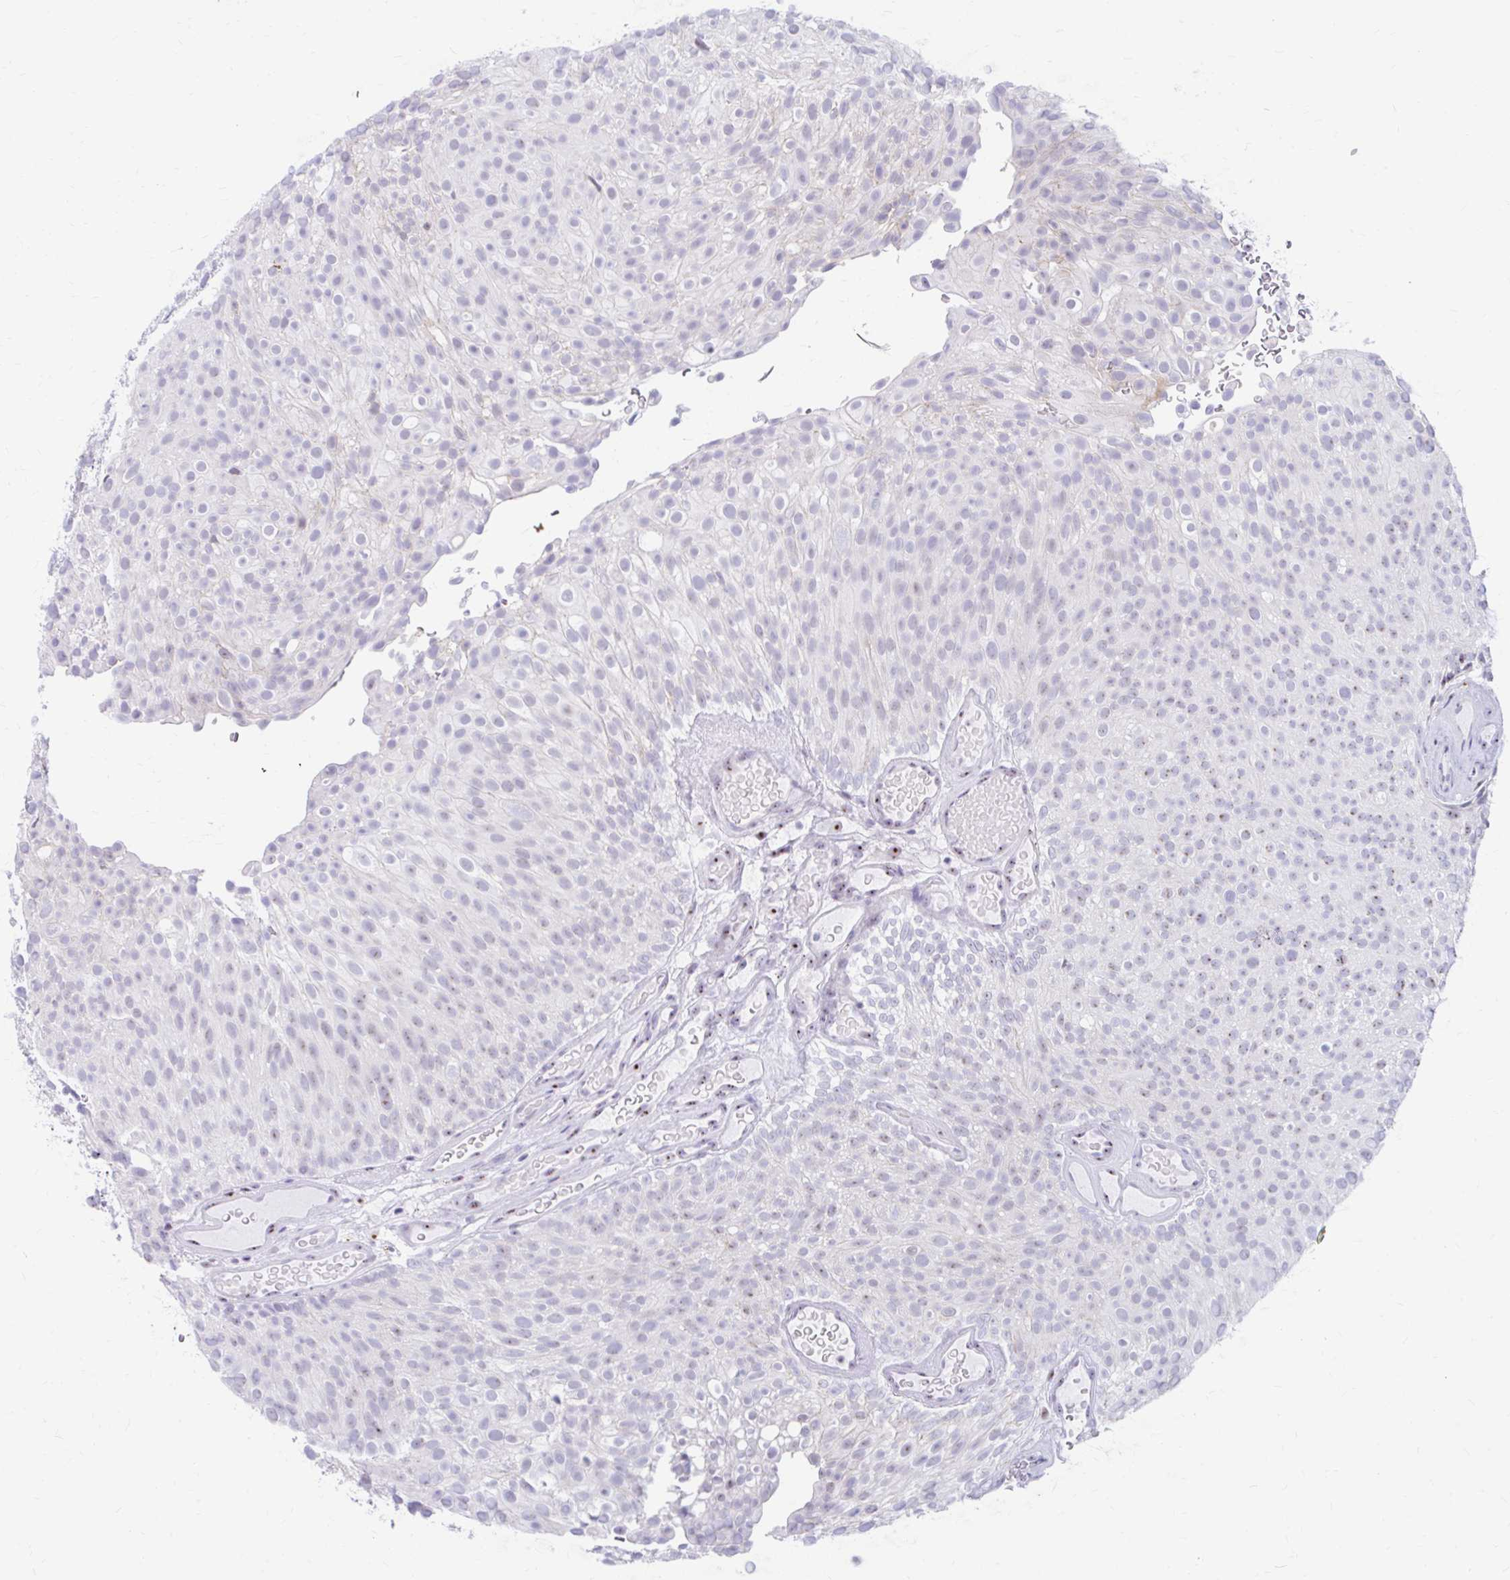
{"staining": {"intensity": "moderate", "quantity": "<25%", "location": "nuclear"}, "tissue": "urothelial cancer", "cell_type": "Tumor cells", "image_type": "cancer", "snomed": [{"axis": "morphology", "description": "Urothelial carcinoma, Low grade"}, {"axis": "topography", "description": "Urinary bladder"}], "caption": "The image displays immunohistochemical staining of urothelial cancer. There is moderate nuclear staining is identified in about <25% of tumor cells.", "gene": "FTSJ3", "patient": {"sex": "male", "age": 78}}